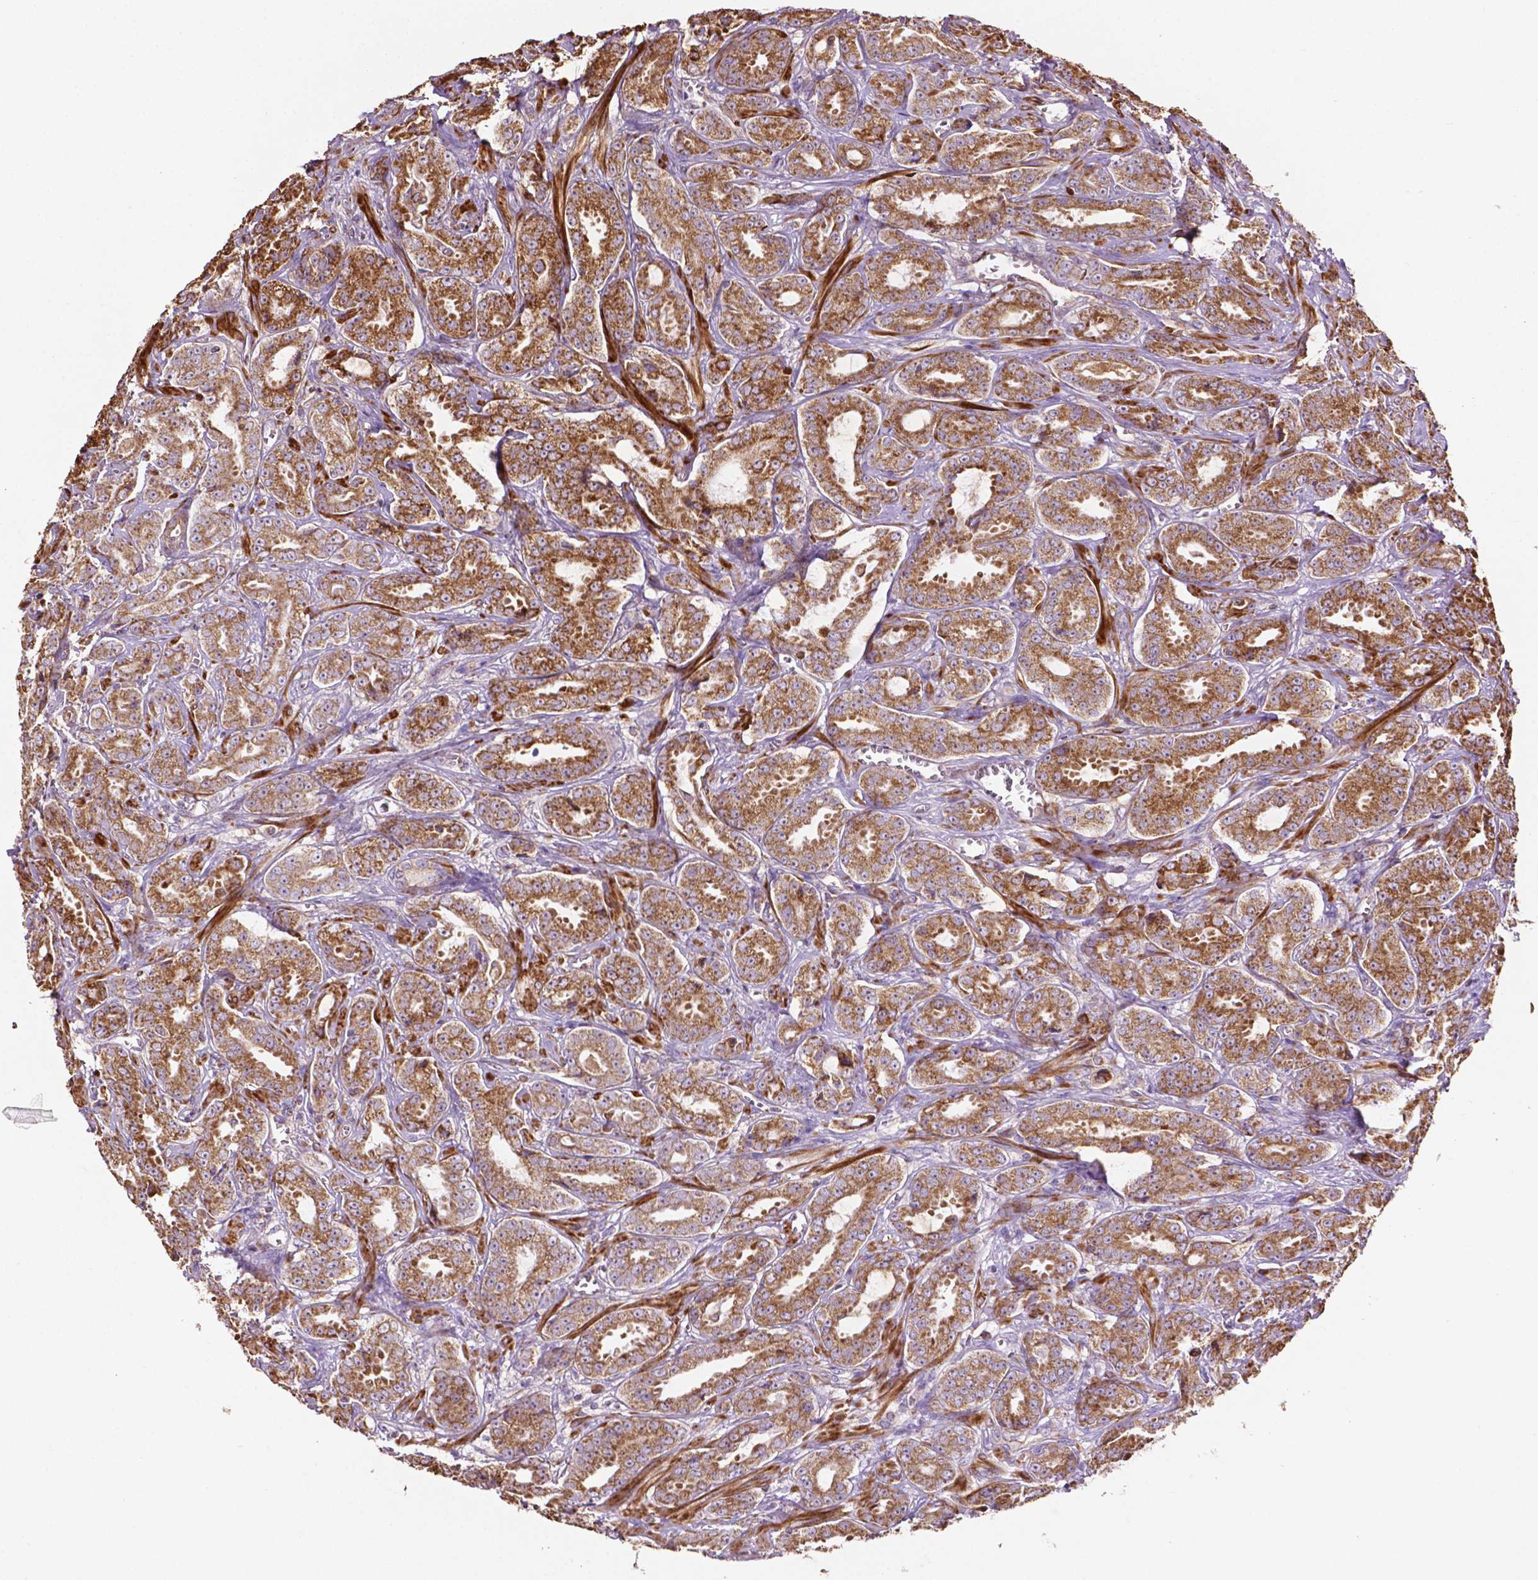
{"staining": {"intensity": "moderate", "quantity": ">75%", "location": "cytoplasmic/membranous"}, "tissue": "prostate cancer", "cell_type": "Tumor cells", "image_type": "cancer", "snomed": [{"axis": "morphology", "description": "Adenocarcinoma, High grade"}, {"axis": "topography", "description": "Prostate"}], "caption": "This is an image of immunohistochemistry (IHC) staining of high-grade adenocarcinoma (prostate), which shows moderate expression in the cytoplasmic/membranous of tumor cells.", "gene": "LRR1", "patient": {"sex": "male", "age": 64}}